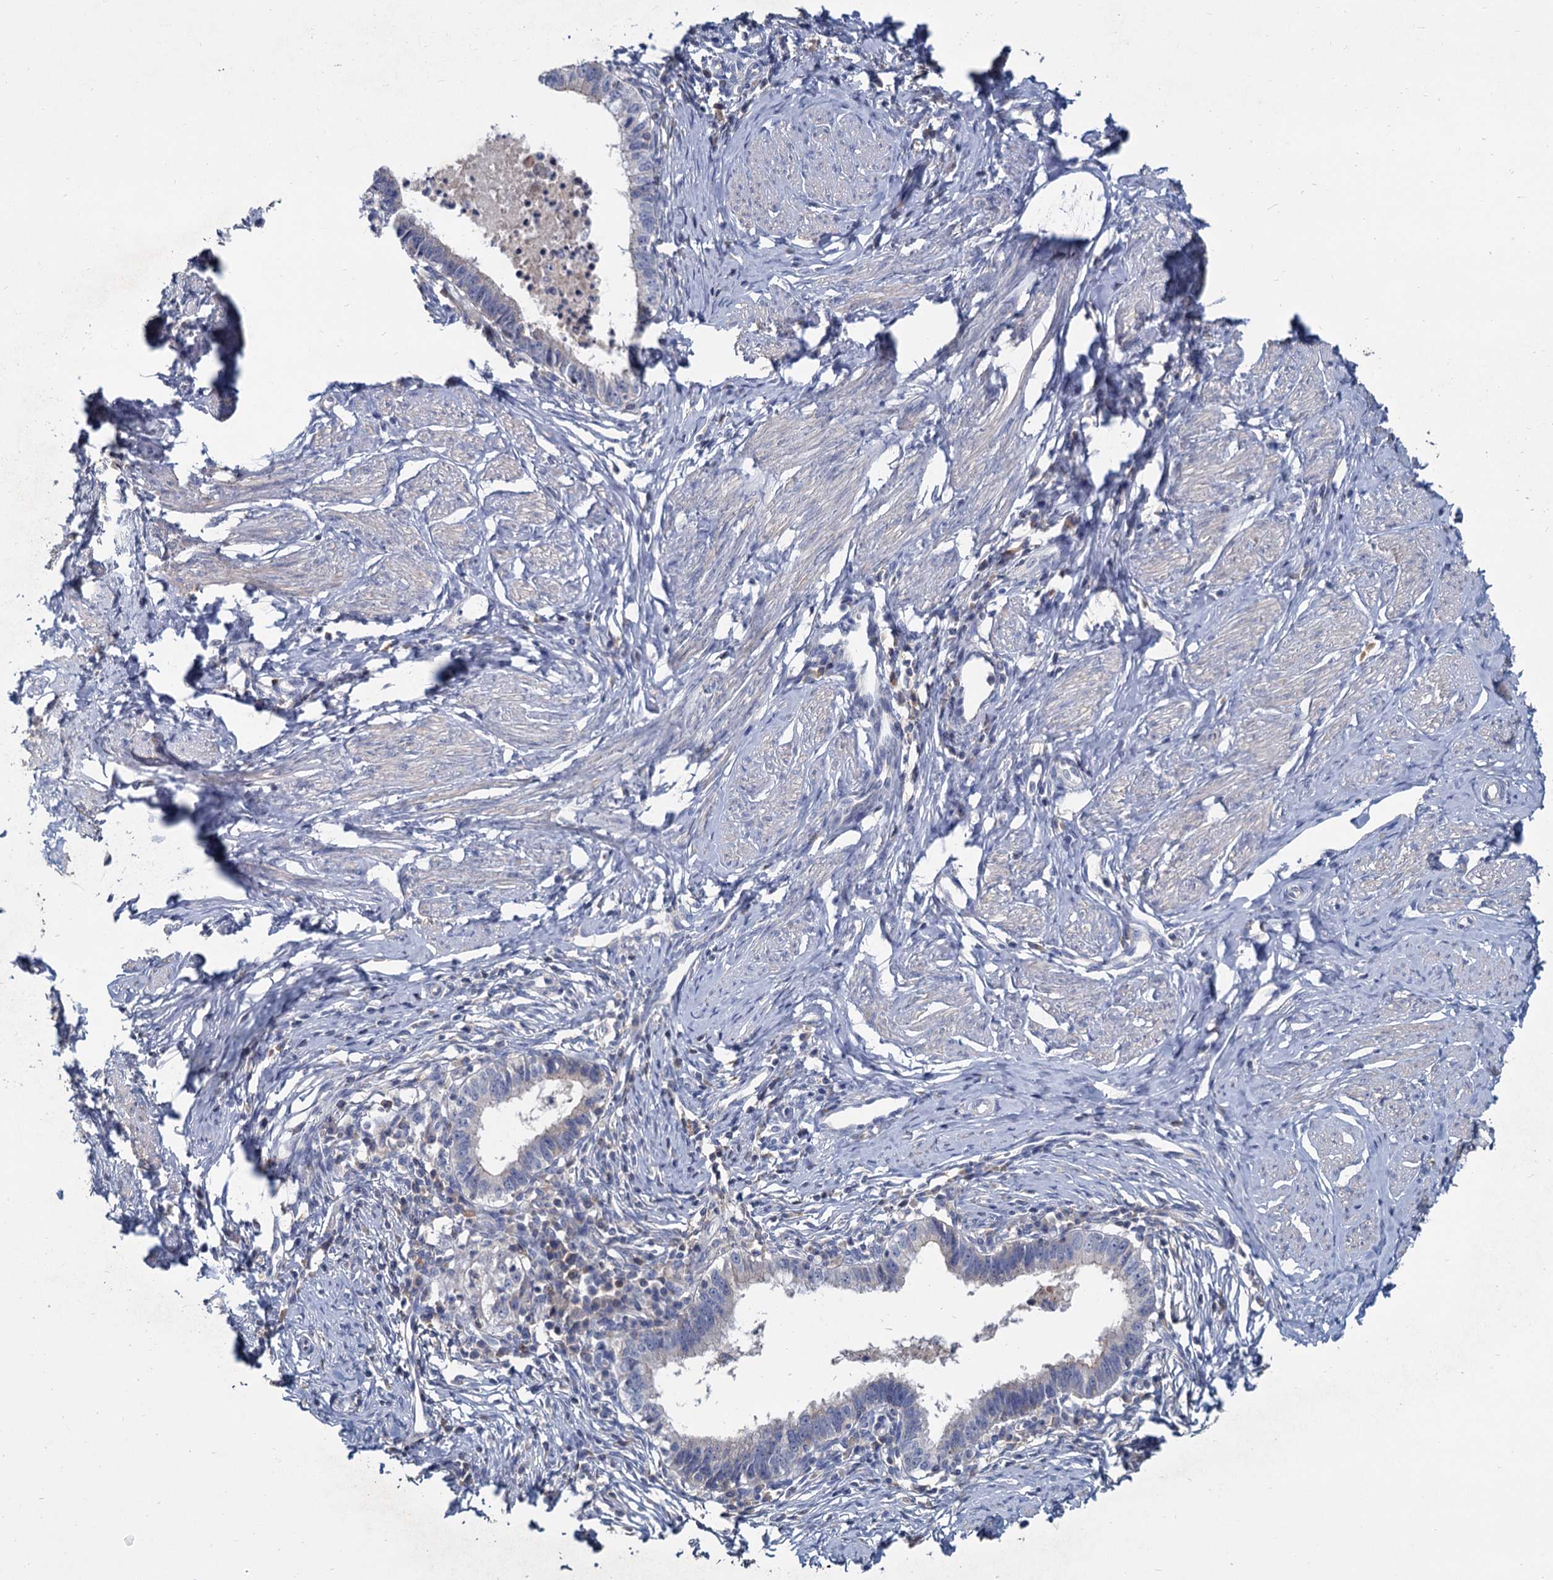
{"staining": {"intensity": "weak", "quantity": "<25%", "location": "cytoplasmic/membranous"}, "tissue": "cervical cancer", "cell_type": "Tumor cells", "image_type": "cancer", "snomed": [{"axis": "morphology", "description": "Adenocarcinoma, NOS"}, {"axis": "topography", "description": "Cervix"}], "caption": "The photomicrograph demonstrates no staining of tumor cells in adenocarcinoma (cervical).", "gene": "ACSM3", "patient": {"sex": "female", "age": 36}}